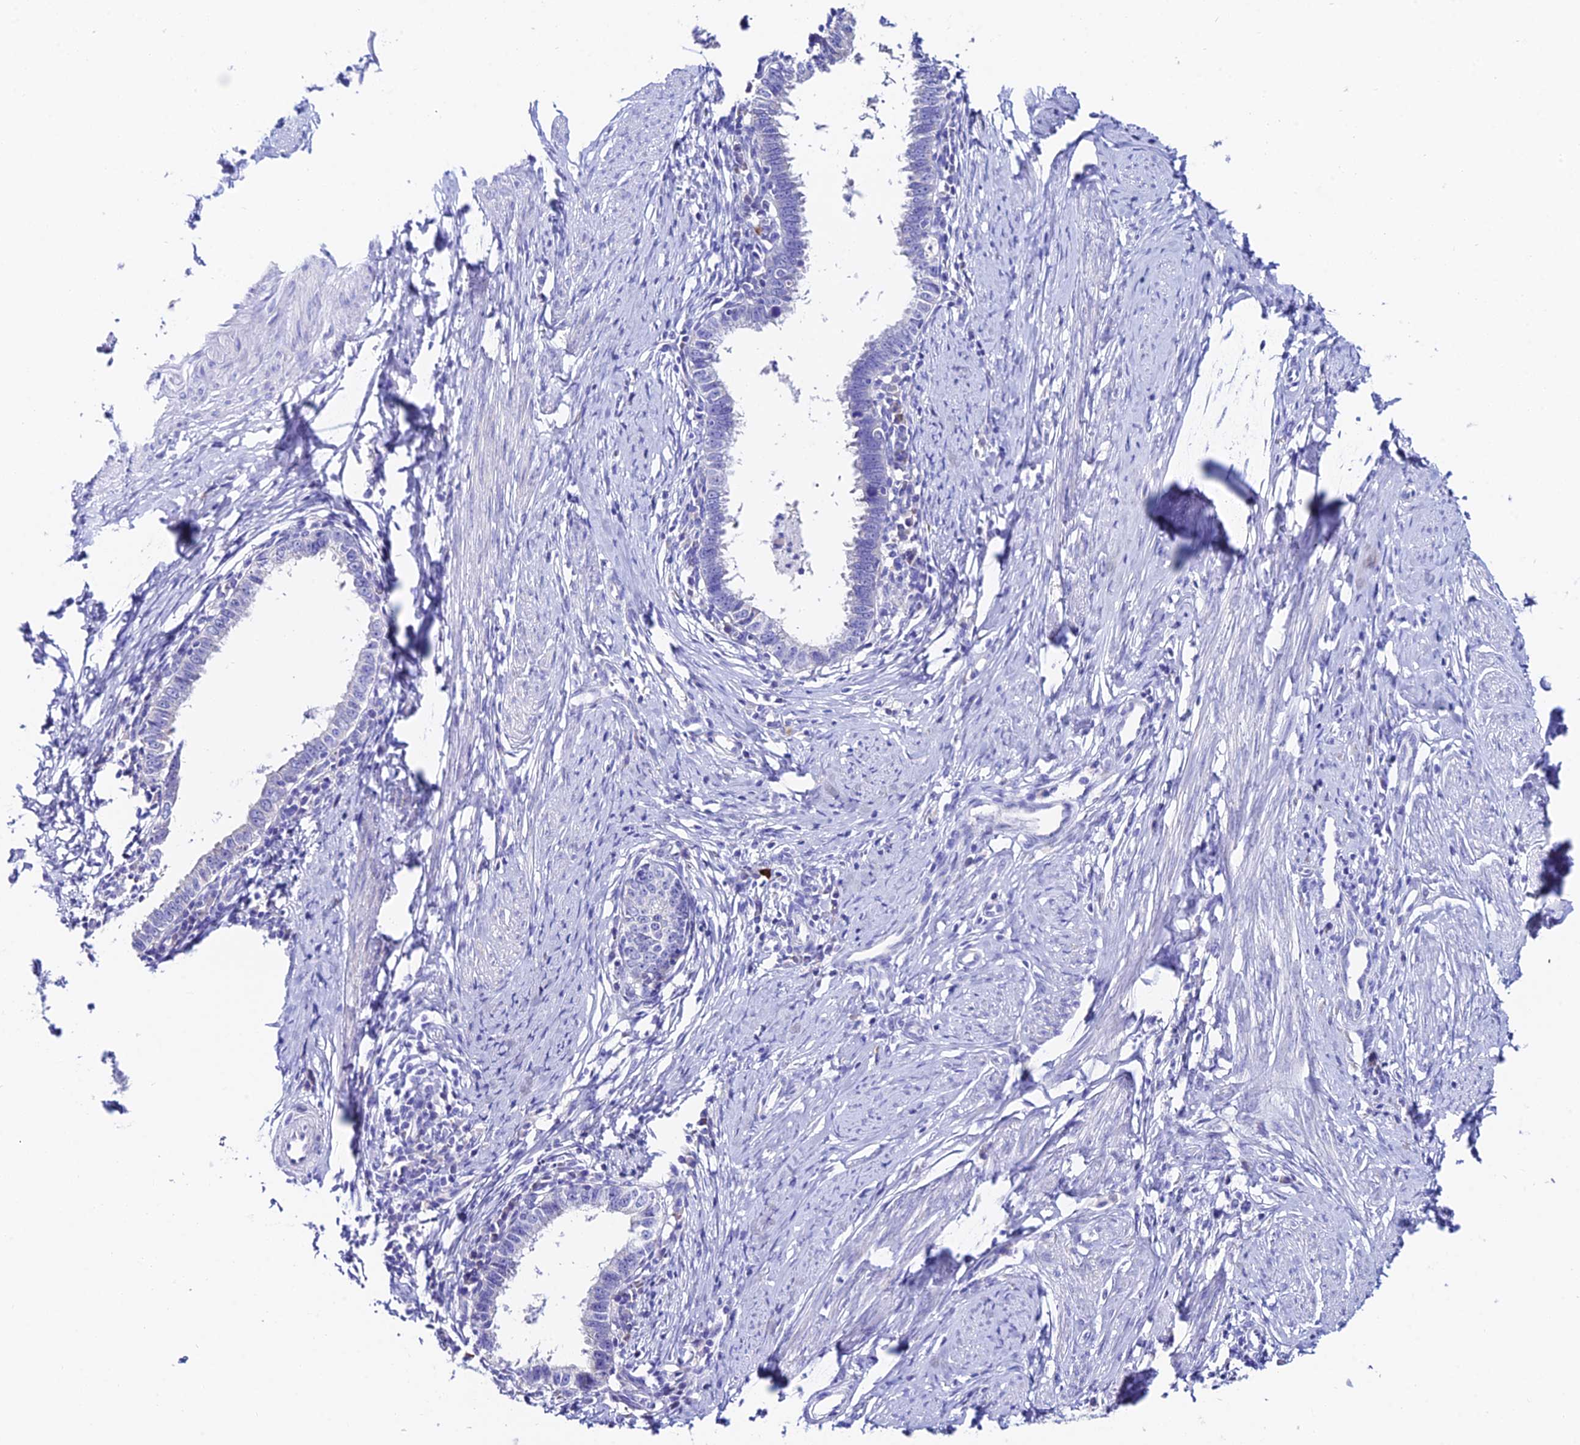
{"staining": {"intensity": "negative", "quantity": "none", "location": "none"}, "tissue": "cervical cancer", "cell_type": "Tumor cells", "image_type": "cancer", "snomed": [{"axis": "morphology", "description": "Adenocarcinoma, NOS"}, {"axis": "topography", "description": "Cervix"}], "caption": "Tumor cells show no significant staining in cervical cancer.", "gene": "CEP41", "patient": {"sex": "female", "age": 36}}